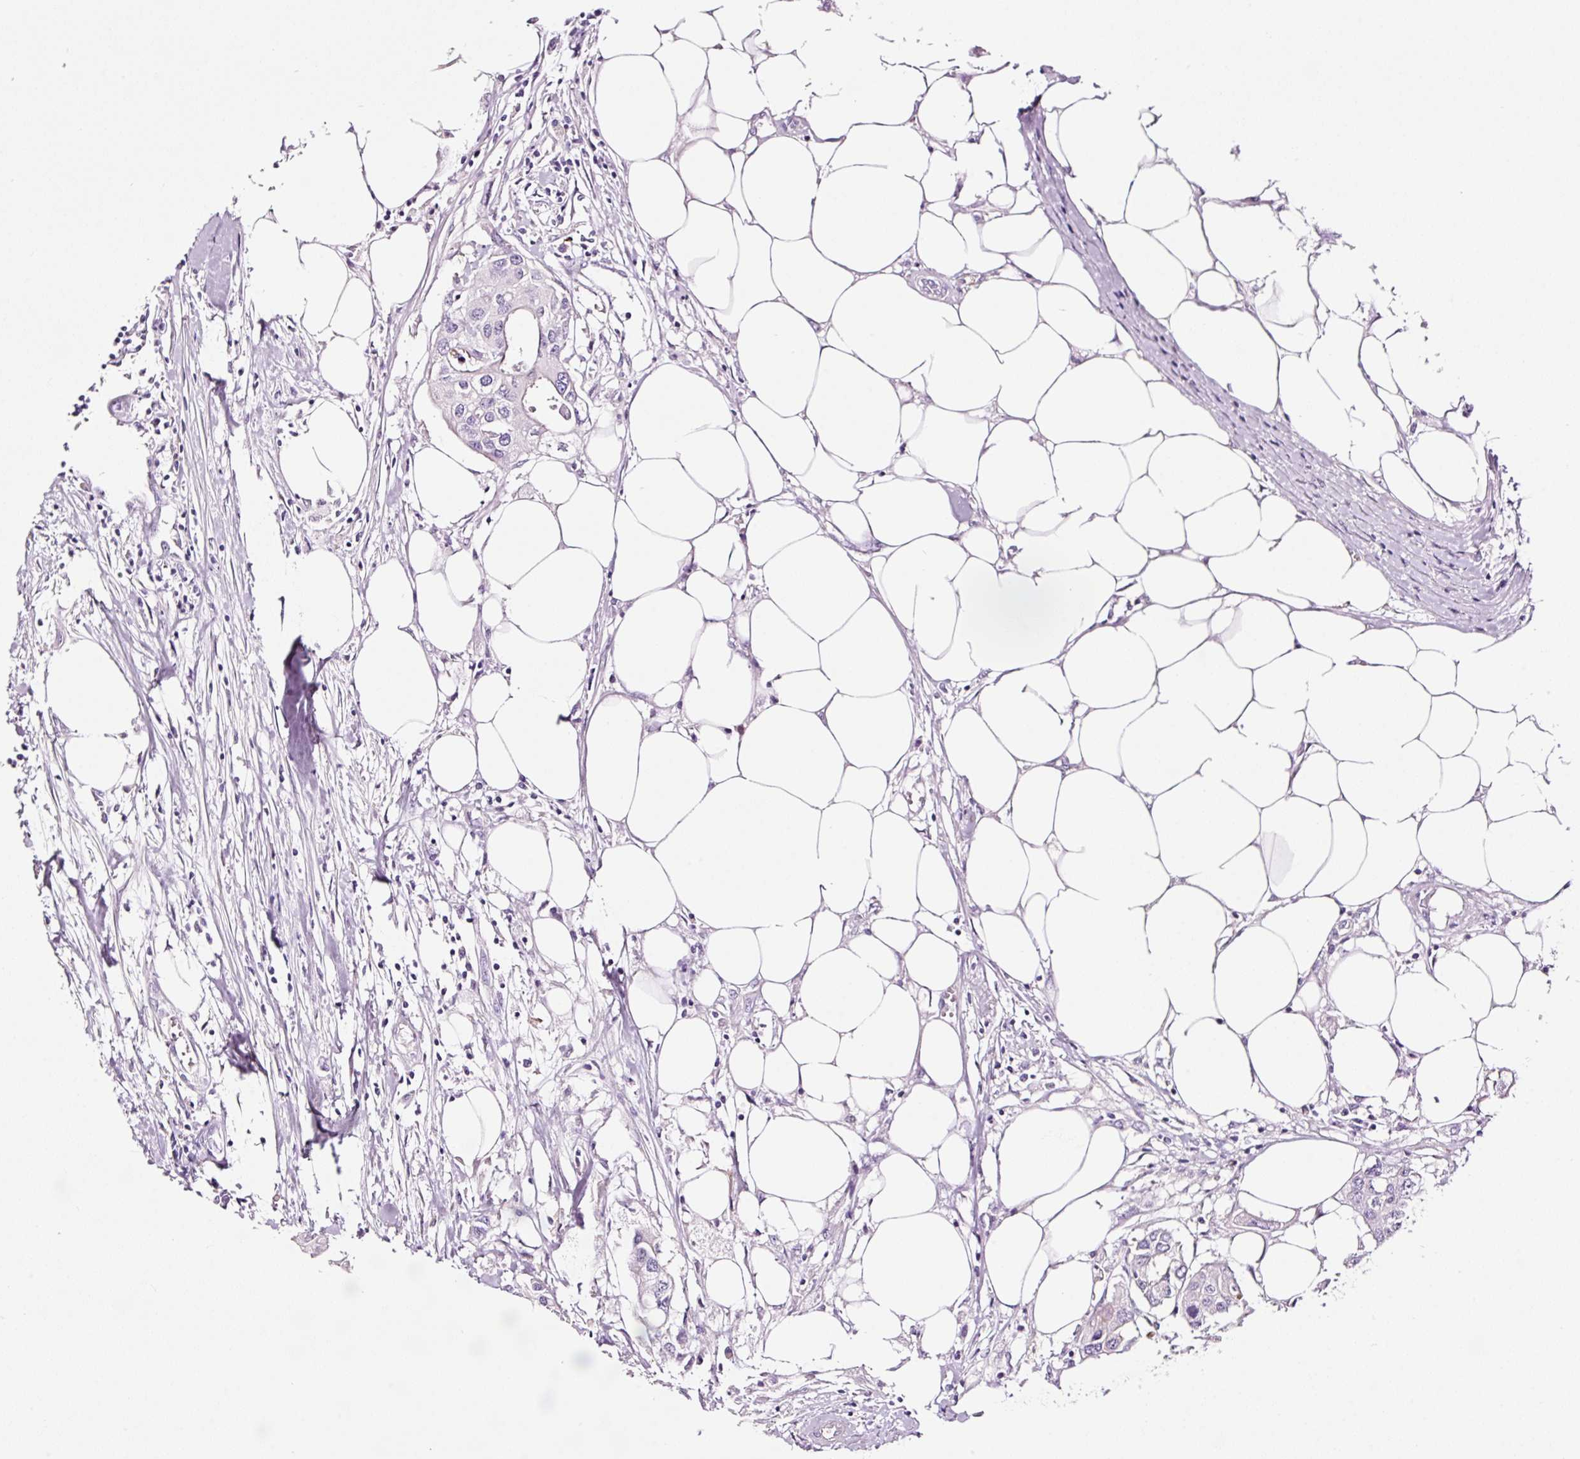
{"staining": {"intensity": "negative", "quantity": "none", "location": "none"}, "tissue": "colorectal cancer", "cell_type": "Tumor cells", "image_type": "cancer", "snomed": [{"axis": "morphology", "description": "Adenocarcinoma, NOS"}, {"axis": "topography", "description": "Colon"}], "caption": "This is a photomicrograph of immunohistochemistry staining of colorectal adenocarcinoma, which shows no positivity in tumor cells.", "gene": "PAM", "patient": {"sex": "male", "age": 77}}